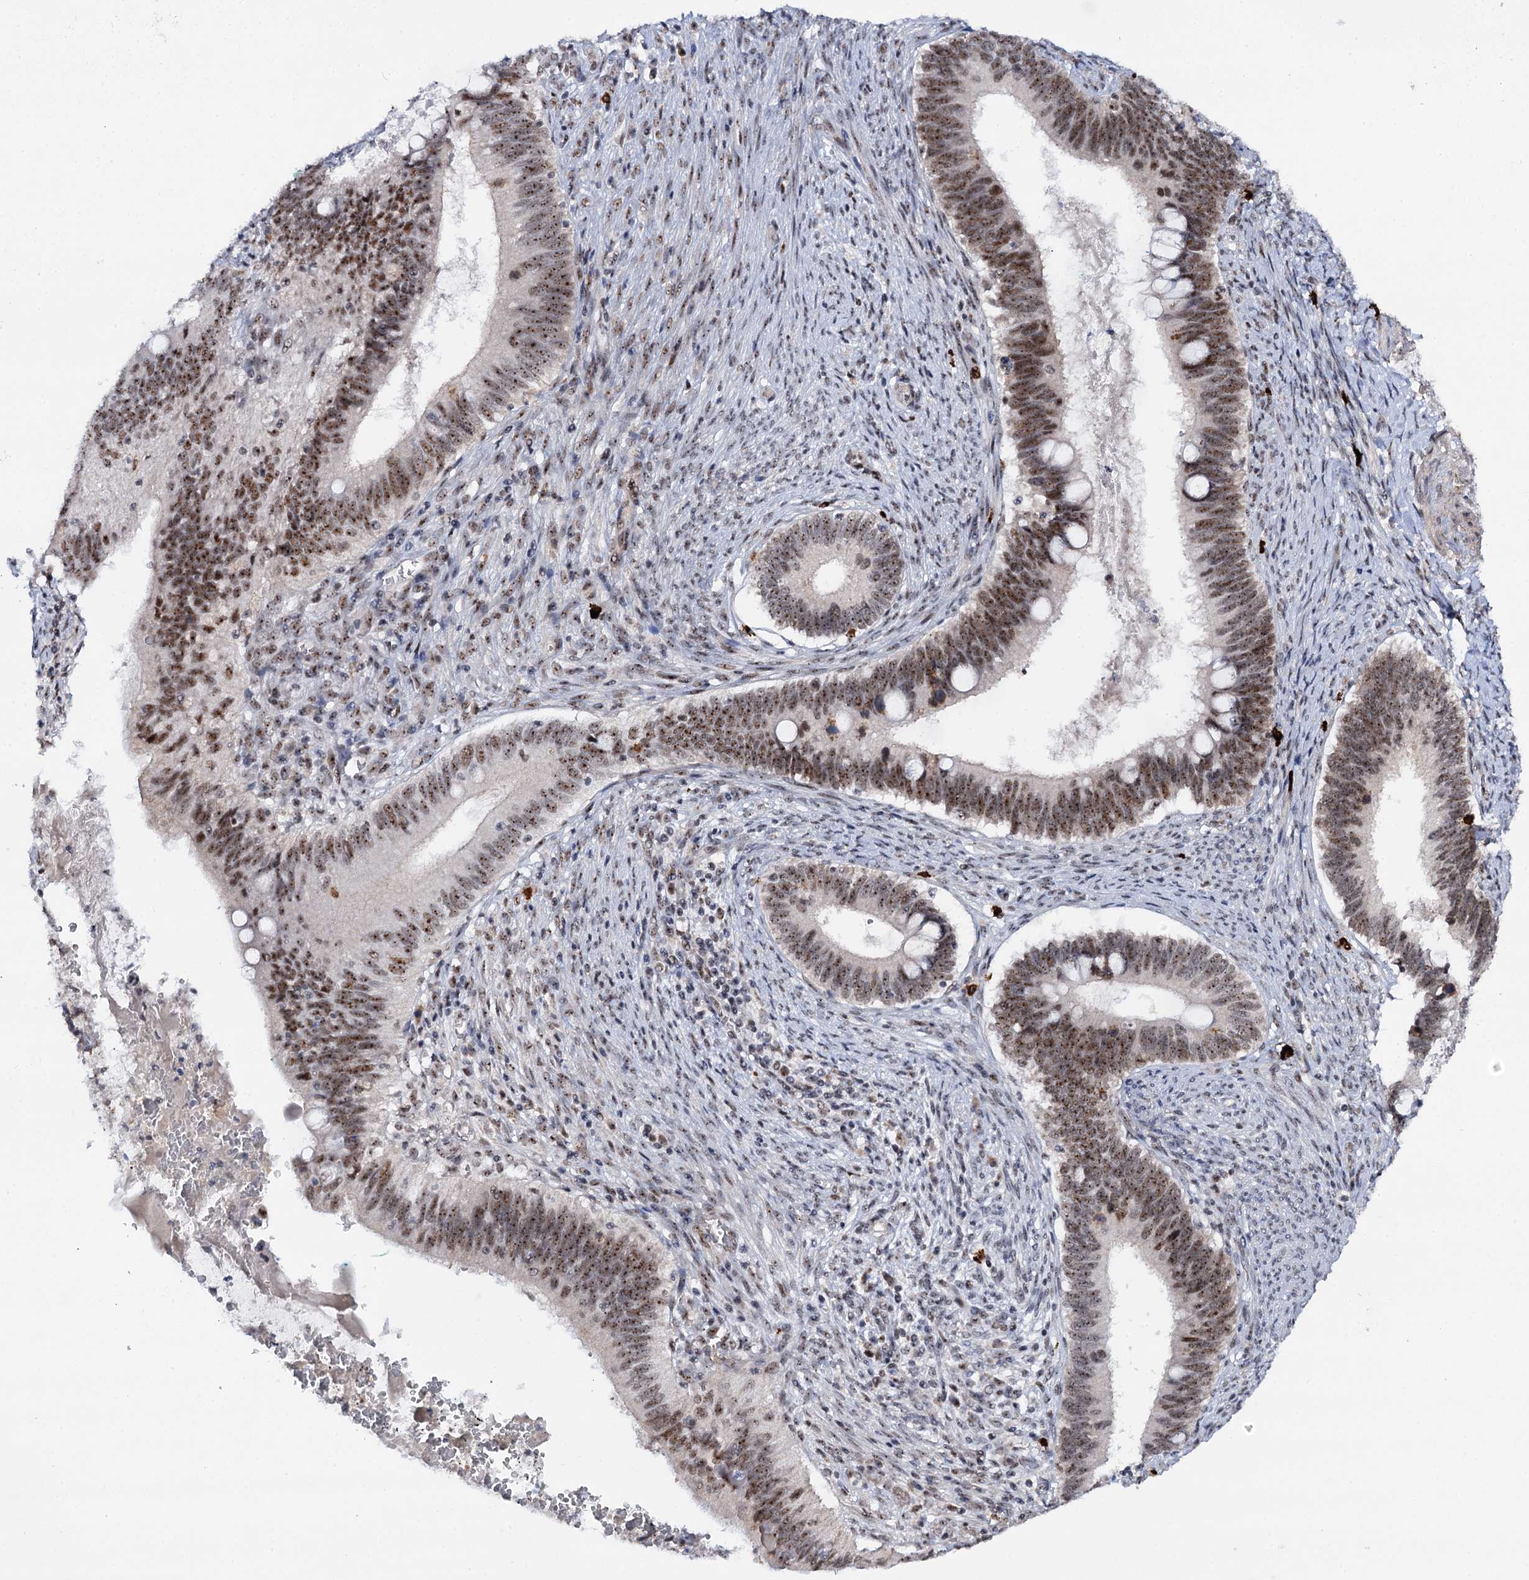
{"staining": {"intensity": "strong", "quantity": ">75%", "location": "nuclear"}, "tissue": "cervical cancer", "cell_type": "Tumor cells", "image_type": "cancer", "snomed": [{"axis": "morphology", "description": "Adenocarcinoma, NOS"}, {"axis": "topography", "description": "Cervix"}], "caption": "An immunohistochemistry (IHC) micrograph of neoplastic tissue is shown. Protein staining in brown shows strong nuclear positivity in cervical cancer (adenocarcinoma) within tumor cells. The protein is stained brown, and the nuclei are stained in blue (DAB (3,3'-diaminobenzidine) IHC with brightfield microscopy, high magnification).", "gene": "BUD13", "patient": {"sex": "female", "age": 42}}